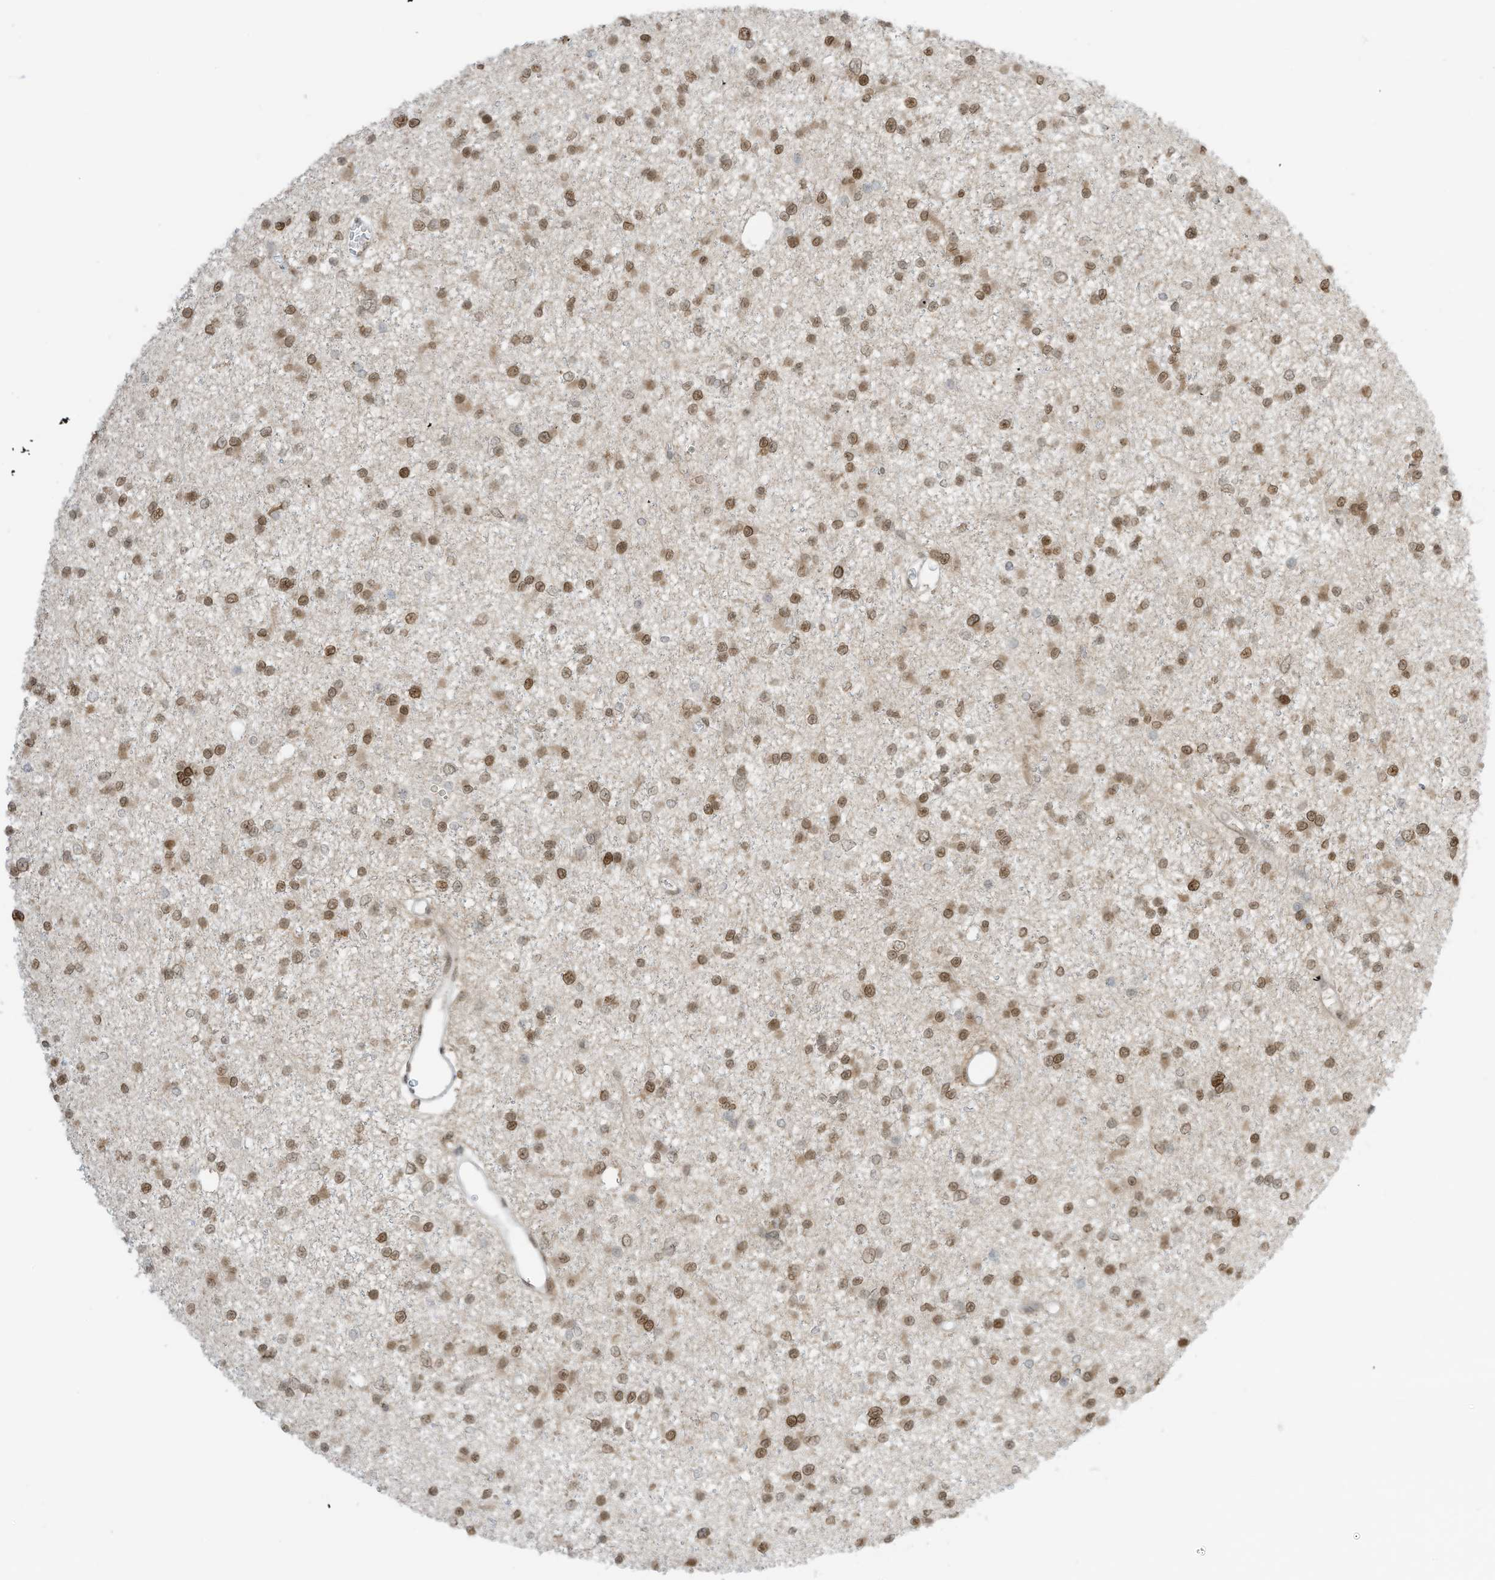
{"staining": {"intensity": "moderate", "quantity": "25%-75%", "location": "nuclear"}, "tissue": "glioma", "cell_type": "Tumor cells", "image_type": "cancer", "snomed": [{"axis": "morphology", "description": "Glioma, malignant, Low grade"}, {"axis": "topography", "description": "Brain"}], "caption": "IHC staining of malignant low-grade glioma, which demonstrates medium levels of moderate nuclear positivity in approximately 25%-75% of tumor cells indicating moderate nuclear protein staining. The staining was performed using DAB (3,3'-diaminobenzidine) (brown) for protein detection and nuclei were counterstained in hematoxylin (blue).", "gene": "KPNB1", "patient": {"sex": "female", "age": 22}}